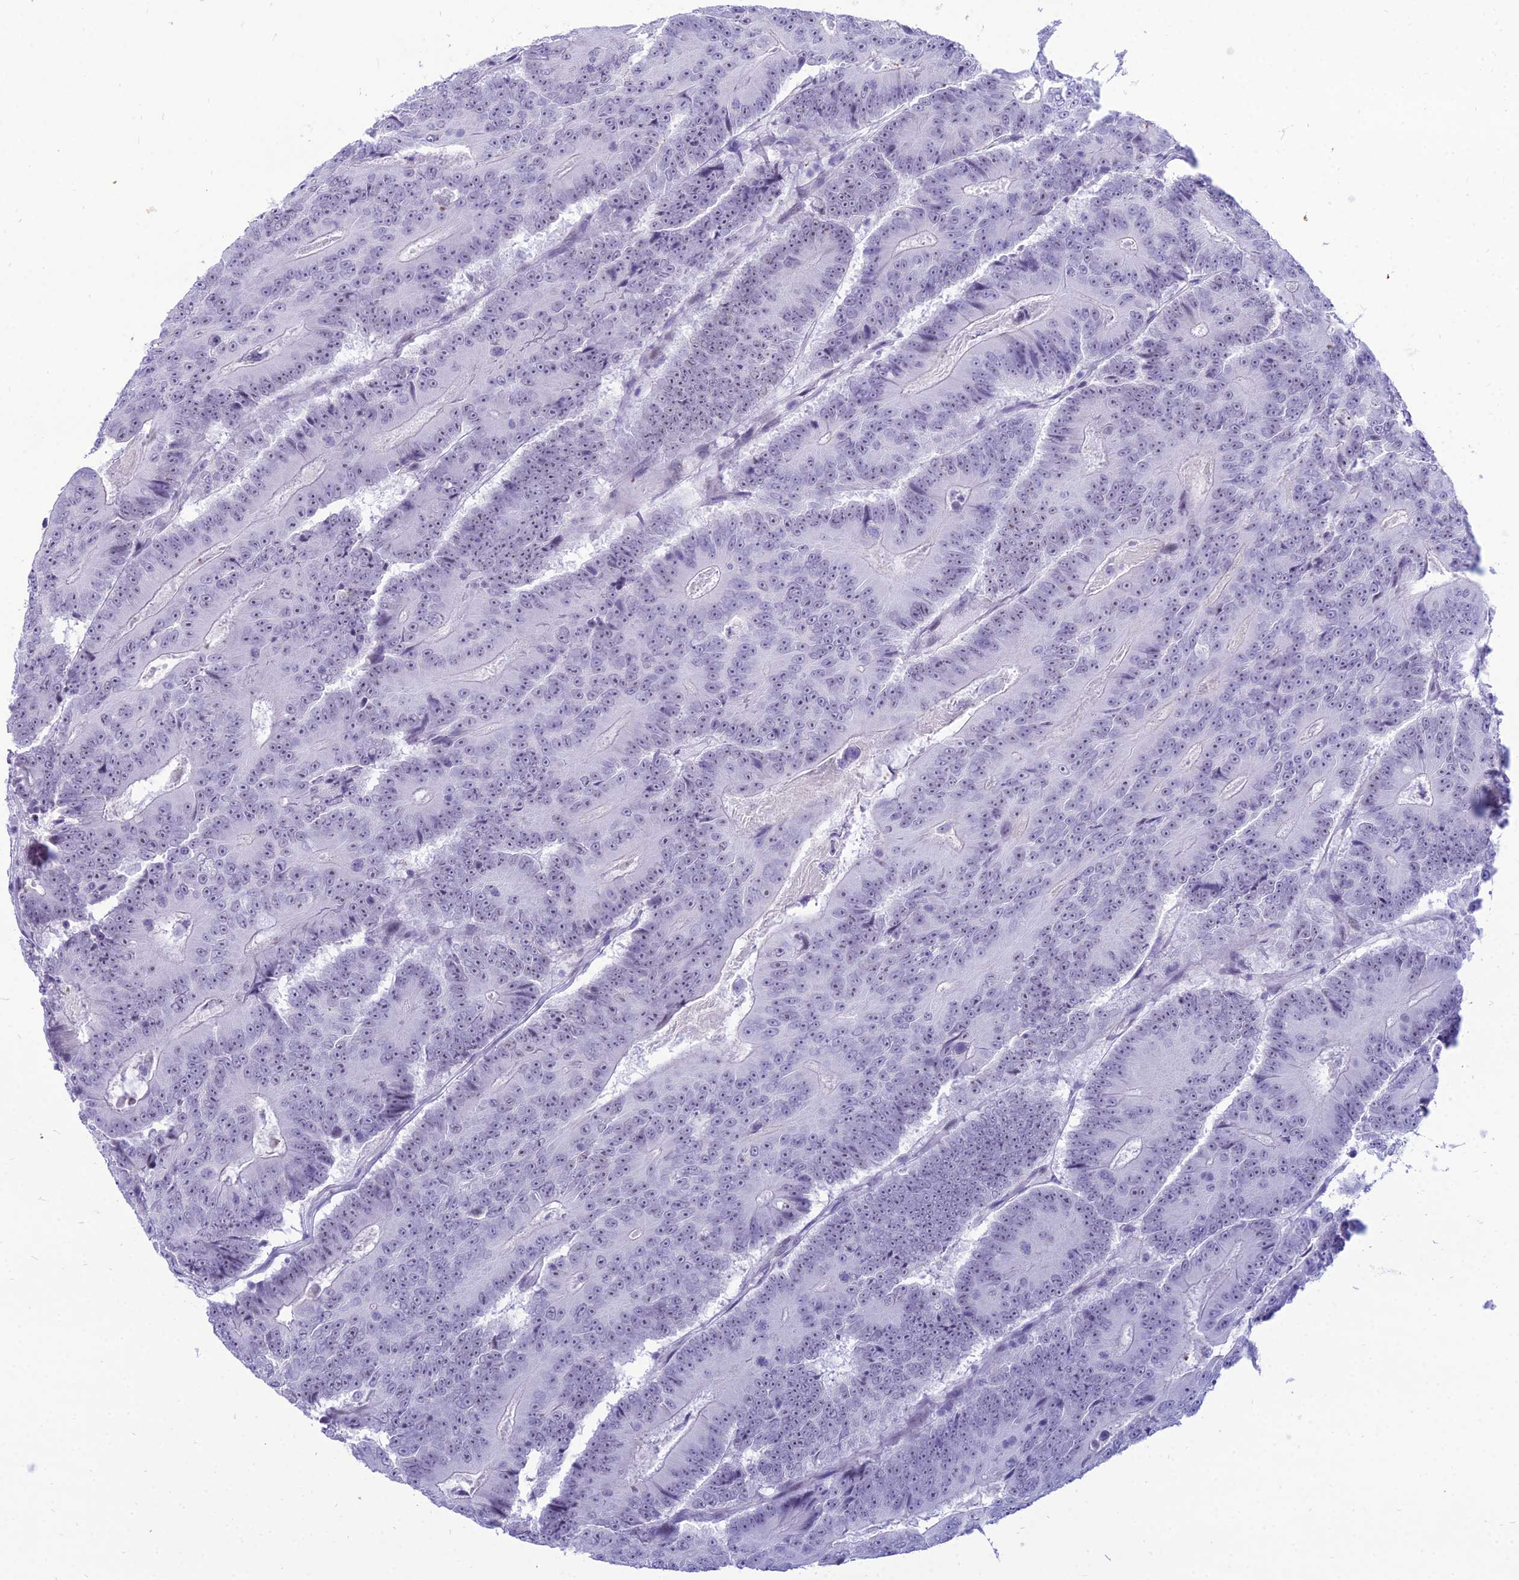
{"staining": {"intensity": "weak", "quantity": "<25%", "location": "nuclear"}, "tissue": "colorectal cancer", "cell_type": "Tumor cells", "image_type": "cancer", "snomed": [{"axis": "morphology", "description": "Adenocarcinoma, NOS"}, {"axis": "topography", "description": "Colon"}], "caption": "Immunohistochemistry of human colorectal adenocarcinoma shows no expression in tumor cells.", "gene": "DHX40", "patient": {"sex": "male", "age": 83}}